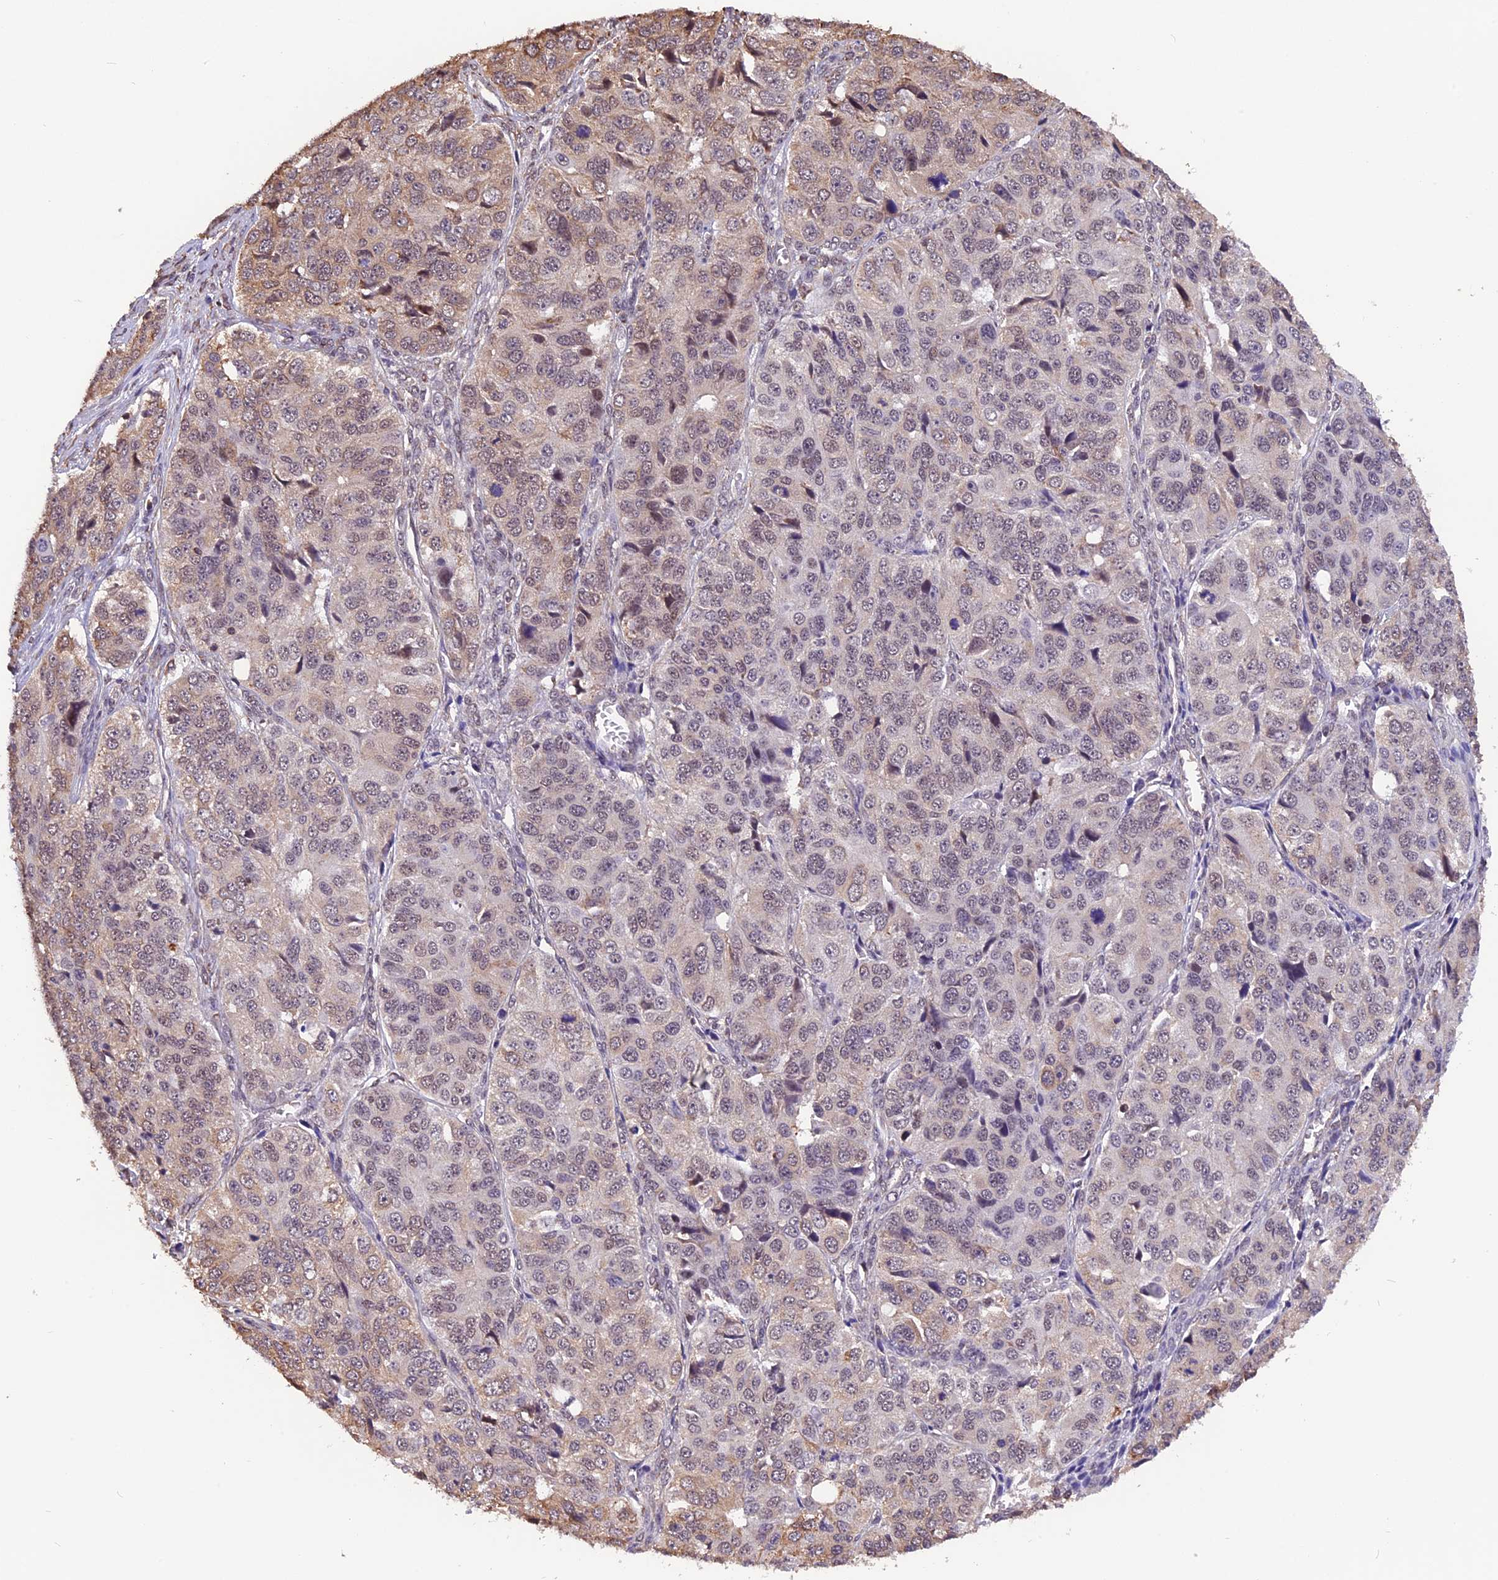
{"staining": {"intensity": "weak", "quantity": "25%-75%", "location": "cytoplasmic/membranous,nuclear"}, "tissue": "ovarian cancer", "cell_type": "Tumor cells", "image_type": "cancer", "snomed": [{"axis": "morphology", "description": "Carcinoma, endometroid"}, {"axis": "topography", "description": "Ovary"}], "caption": "DAB (3,3'-diaminobenzidine) immunohistochemical staining of human ovarian cancer exhibits weak cytoplasmic/membranous and nuclear protein positivity in approximately 25%-75% of tumor cells. (brown staining indicates protein expression, while blue staining denotes nuclei).", "gene": "ZC3H4", "patient": {"sex": "female", "age": 51}}